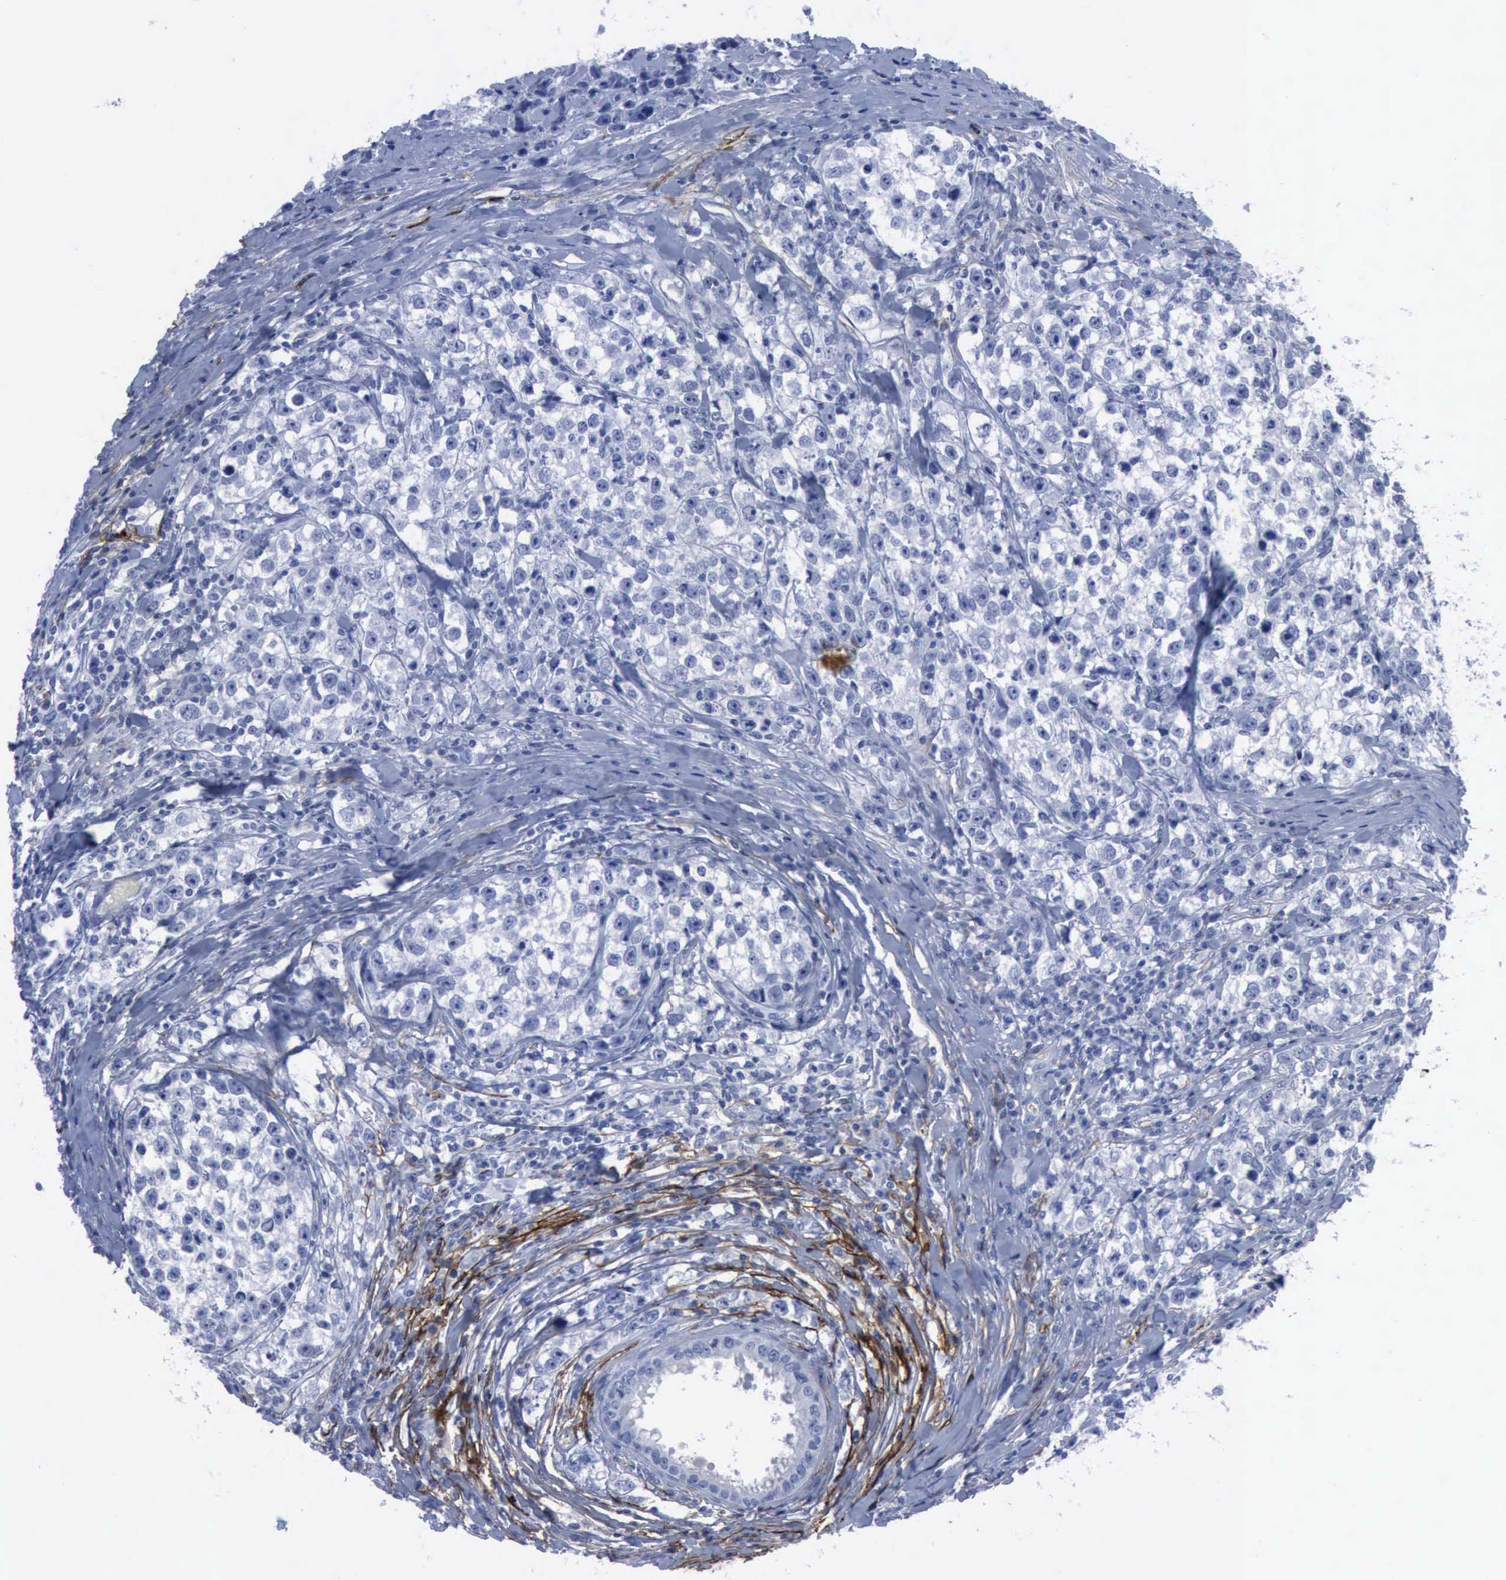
{"staining": {"intensity": "negative", "quantity": "none", "location": "none"}, "tissue": "testis cancer", "cell_type": "Tumor cells", "image_type": "cancer", "snomed": [{"axis": "morphology", "description": "Seminoma, NOS"}, {"axis": "morphology", "description": "Carcinoma, Embryonal, NOS"}, {"axis": "topography", "description": "Testis"}], "caption": "An image of human testis cancer (seminoma) is negative for staining in tumor cells.", "gene": "NGFR", "patient": {"sex": "male", "age": 30}}